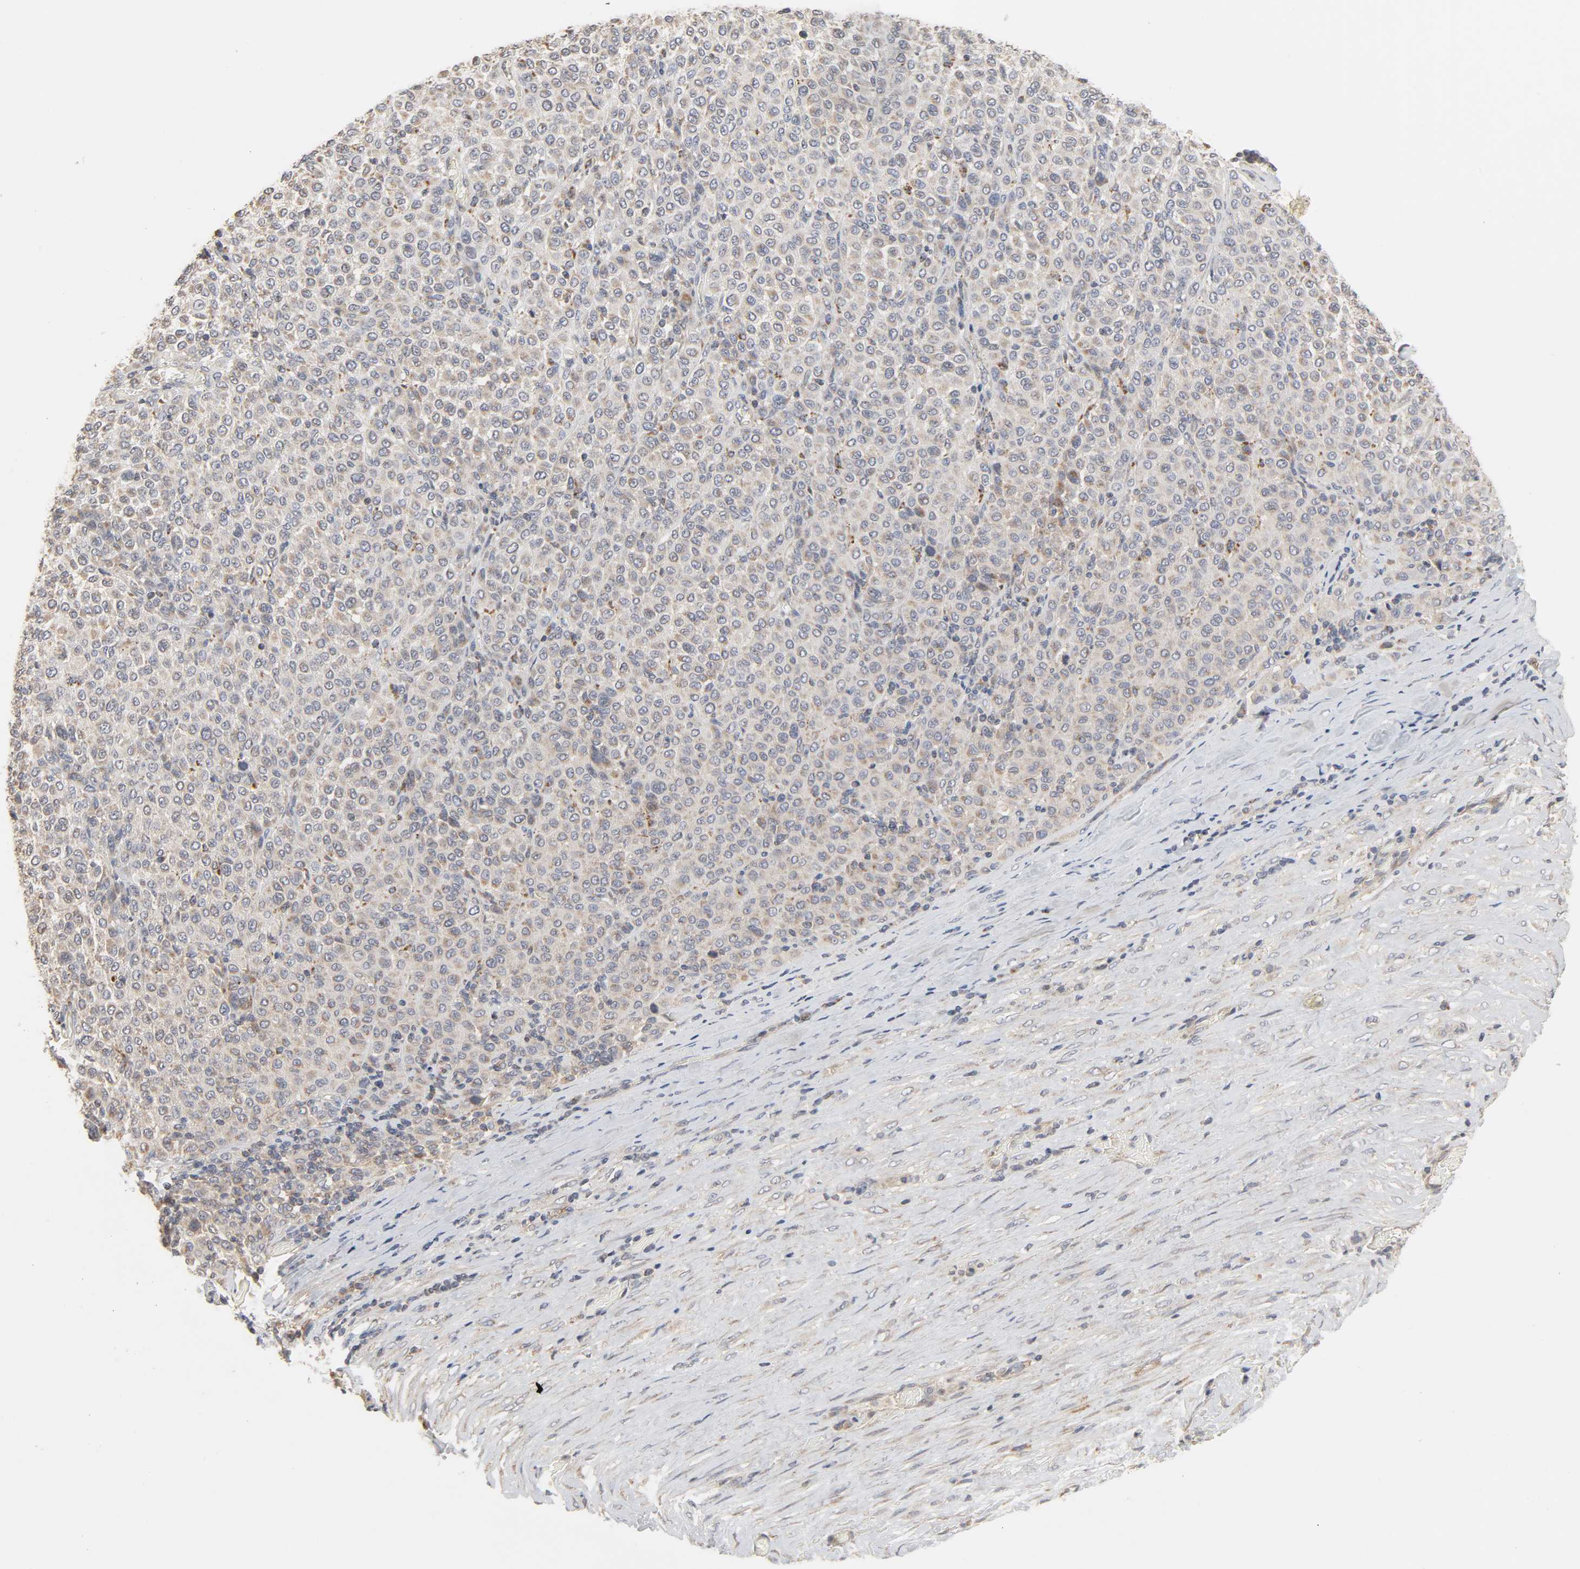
{"staining": {"intensity": "weak", "quantity": "25%-75%", "location": "cytoplasmic/membranous"}, "tissue": "melanoma", "cell_type": "Tumor cells", "image_type": "cancer", "snomed": [{"axis": "morphology", "description": "Malignant melanoma, Metastatic site"}, {"axis": "topography", "description": "Pancreas"}], "caption": "Protein expression analysis of human melanoma reveals weak cytoplasmic/membranous expression in about 25%-75% of tumor cells. The staining is performed using DAB brown chromogen to label protein expression. The nuclei are counter-stained blue using hematoxylin.", "gene": "CLEC4E", "patient": {"sex": "female", "age": 30}}